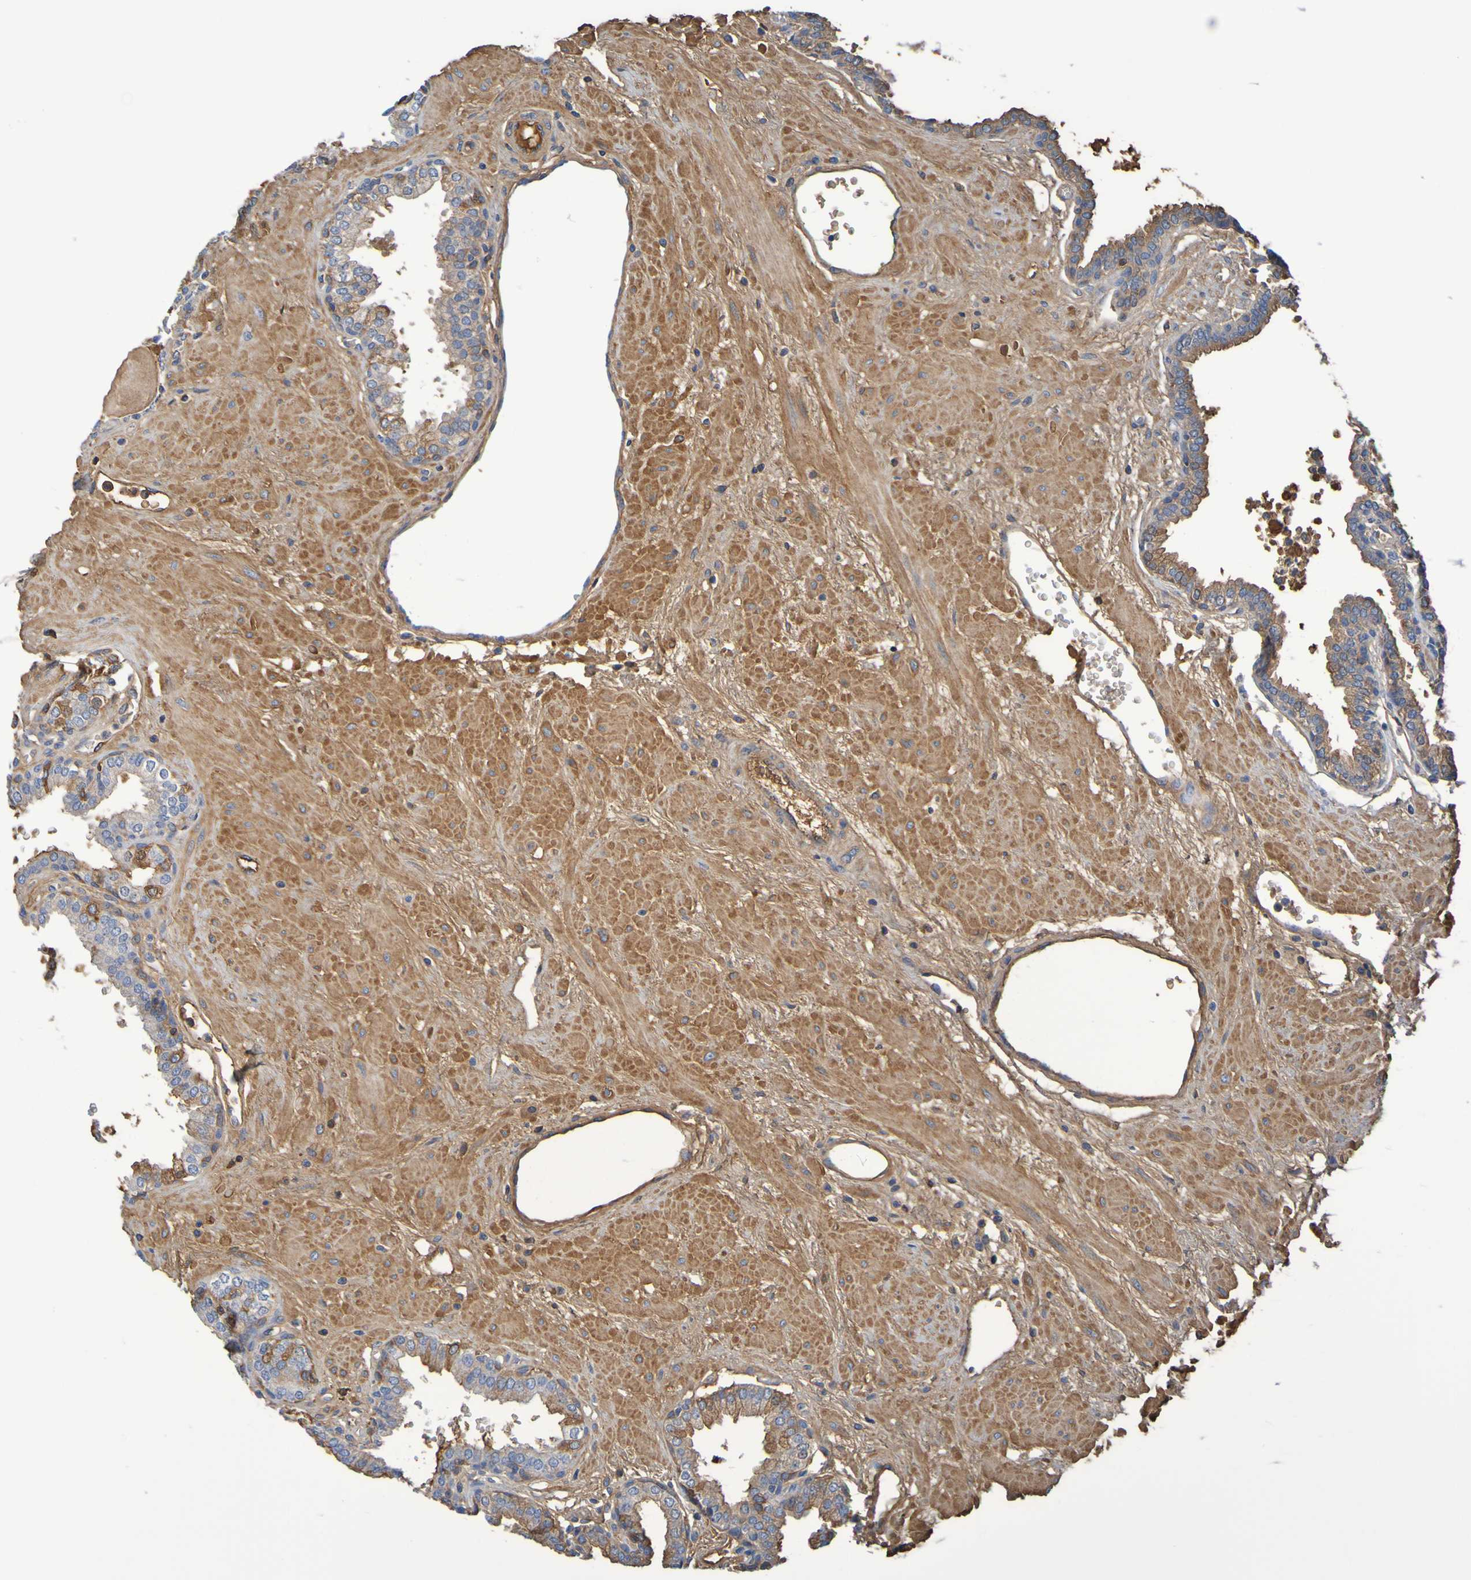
{"staining": {"intensity": "moderate", "quantity": "25%-75%", "location": "cytoplasmic/membranous"}, "tissue": "prostate", "cell_type": "Glandular cells", "image_type": "normal", "snomed": [{"axis": "morphology", "description": "Normal tissue, NOS"}, {"axis": "topography", "description": "Prostate"}], "caption": "Immunohistochemistry photomicrograph of benign human prostate stained for a protein (brown), which reveals medium levels of moderate cytoplasmic/membranous positivity in about 25%-75% of glandular cells.", "gene": "GAB3", "patient": {"sex": "male", "age": 51}}